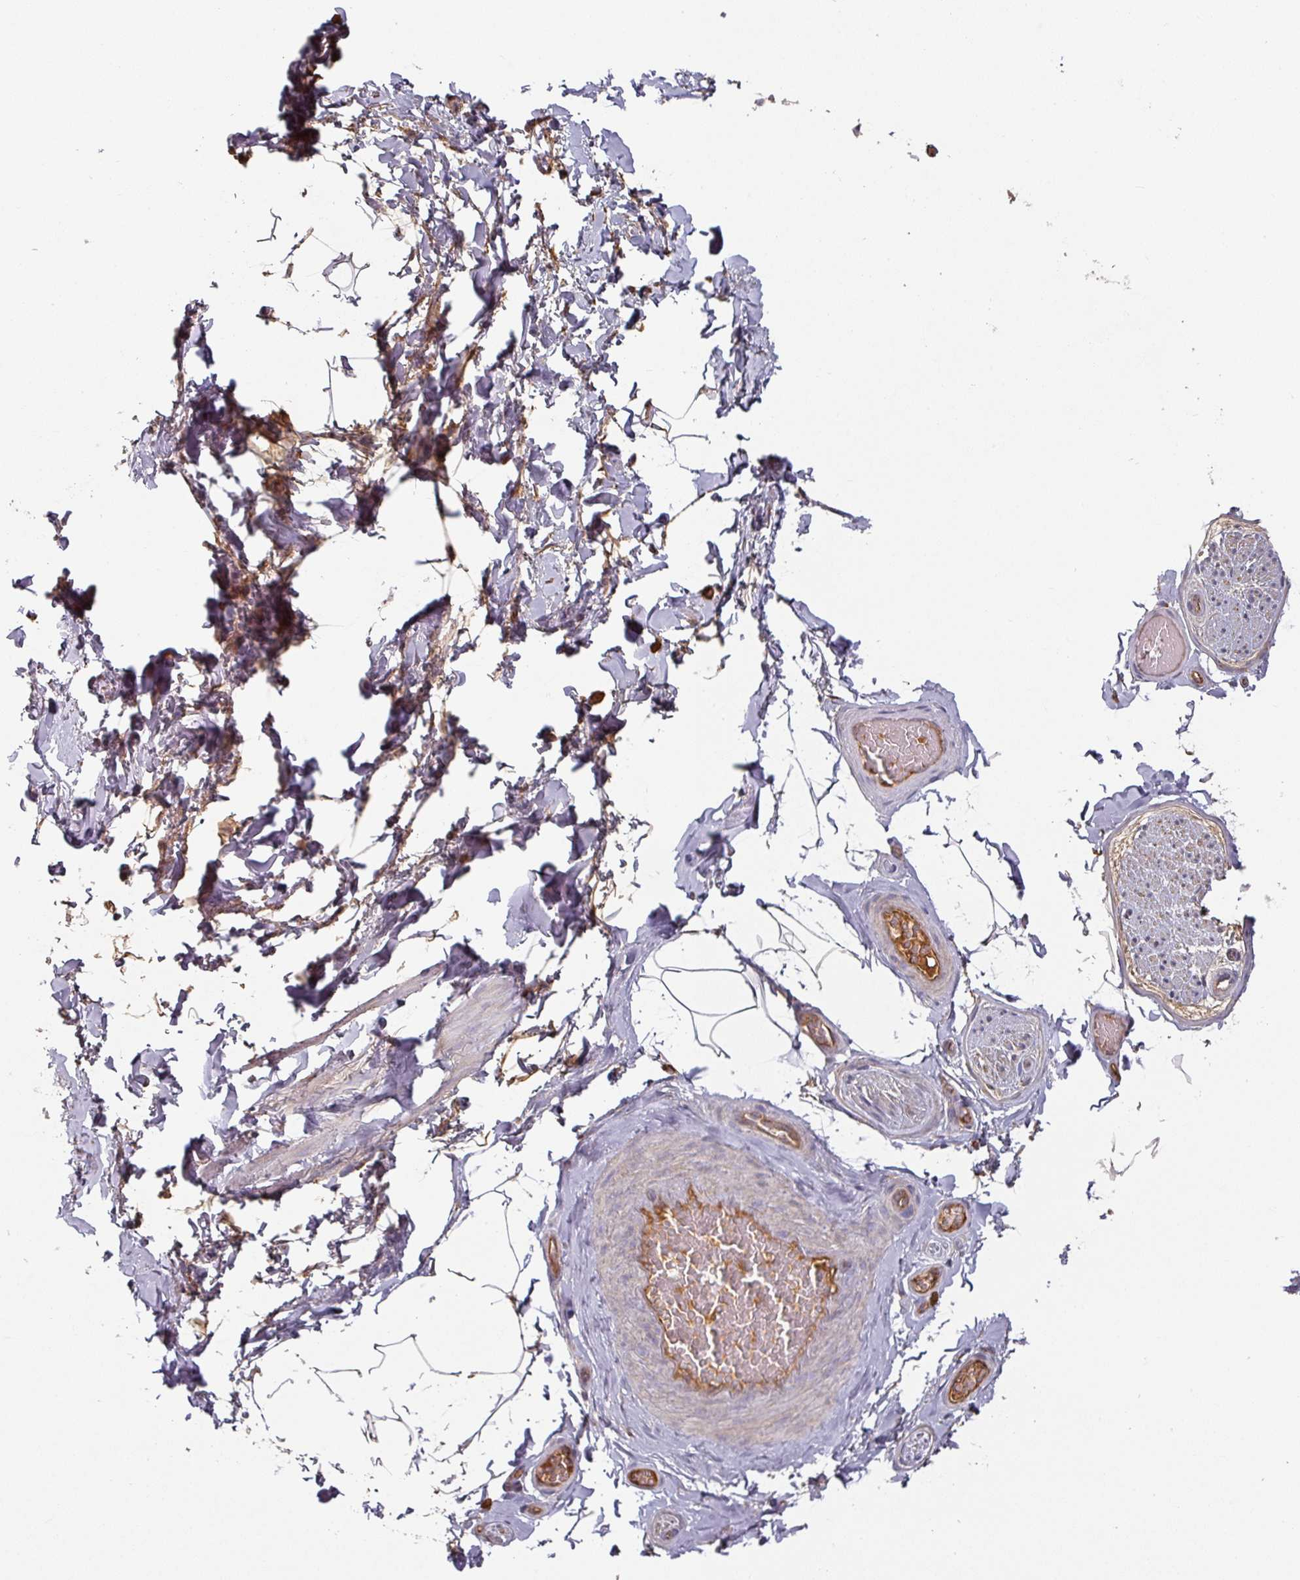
{"staining": {"intensity": "negative", "quantity": "none", "location": "none"}, "tissue": "adipose tissue", "cell_type": "Adipocytes", "image_type": "normal", "snomed": [{"axis": "morphology", "description": "Normal tissue, NOS"}, {"axis": "topography", "description": "Vascular tissue"}, {"axis": "topography", "description": "Peripheral nerve tissue"}], "caption": "This micrograph is of unremarkable adipose tissue stained with immunohistochemistry to label a protein in brown with the nuclei are counter-stained blue. There is no staining in adipocytes.", "gene": "CEP78", "patient": {"sex": "male", "age": 41}}